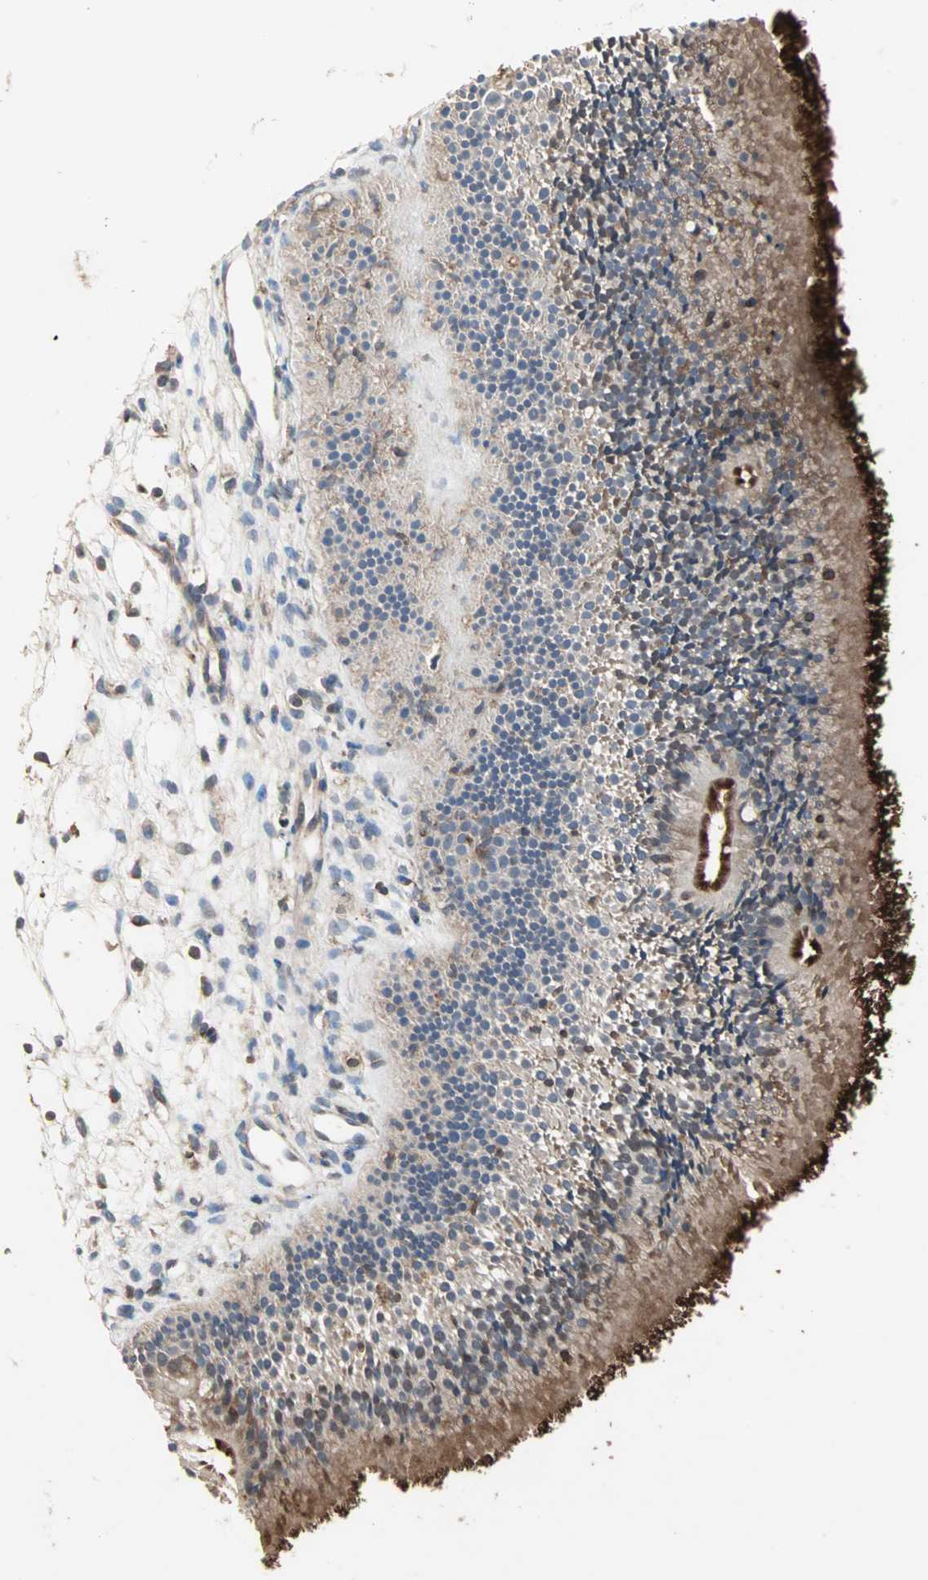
{"staining": {"intensity": "strong", "quantity": ">75%", "location": "cytoplasmic/membranous"}, "tissue": "nasopharynx", "cell_type": "Respiratory epithelial cells", "image_type": "normal", "snomed": [{"axis": "morphology", "description": "Normal tissue, NOS"}, {"axis": "topography", "description": "Nasopharynx"}], "caption": "Immunohistochemistry (IHC) image of unremarkable human nasopharynx stained for a protein (brown), which shows high levels of strong cytoplasmic/membranous expression in approximately >75% of respiratory epithelial cells.", "gene": "GNAI2", "patient": {"sex": "female", "age": 54}}